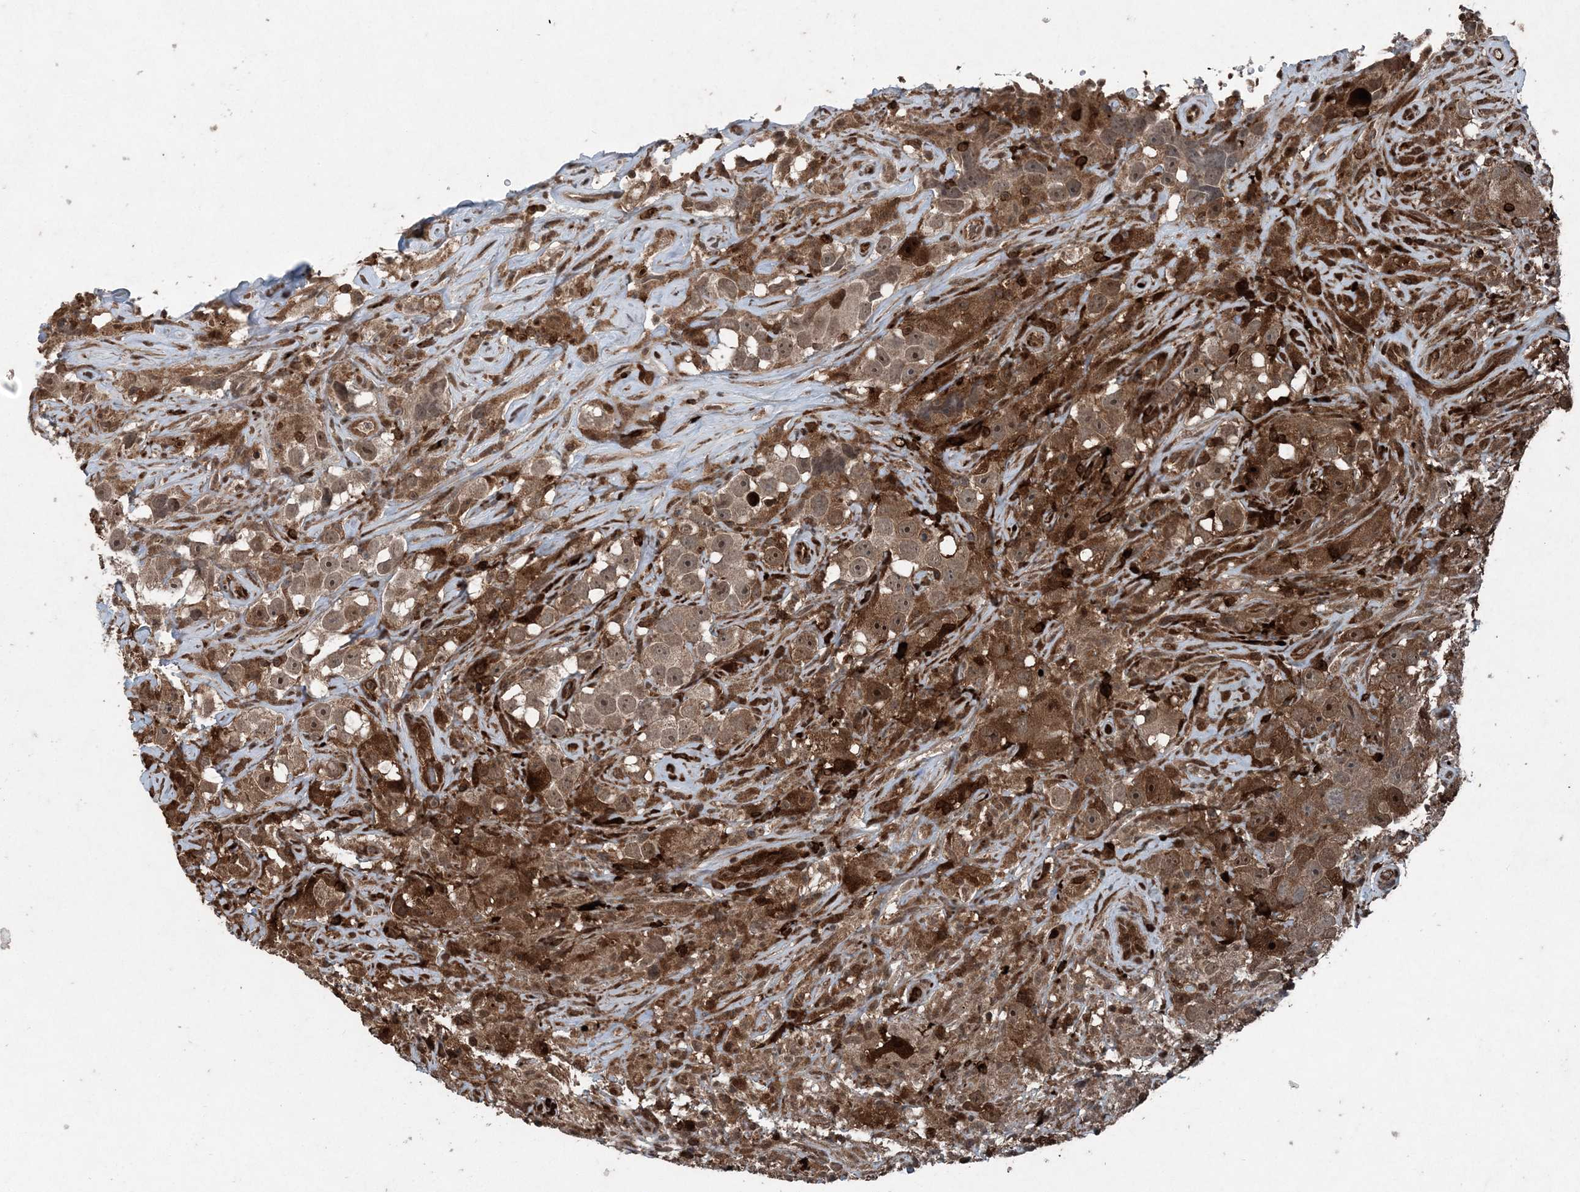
{"staining": {"intensity": "moderate", "quantity": ">75%", "location": "cytoplasmic/membranous,nuclear"}, "tissue": "testis cancer", "cell_type": "Tumor cells", "image_type": "cancer", "snomed": [{"axis": "morphology", "description": "Seminoma, NOS"}, {"axis": "topography", "description": "Testis"}], "caption": "Testis cancer tissue shows moderate cytoplasmic/membranous and nuclear expression in approximately >75% of tumor cells, visualized by immunohistochemistry.", "gene": "CFL1", "patient": {"sex": "male", "age": 49}}